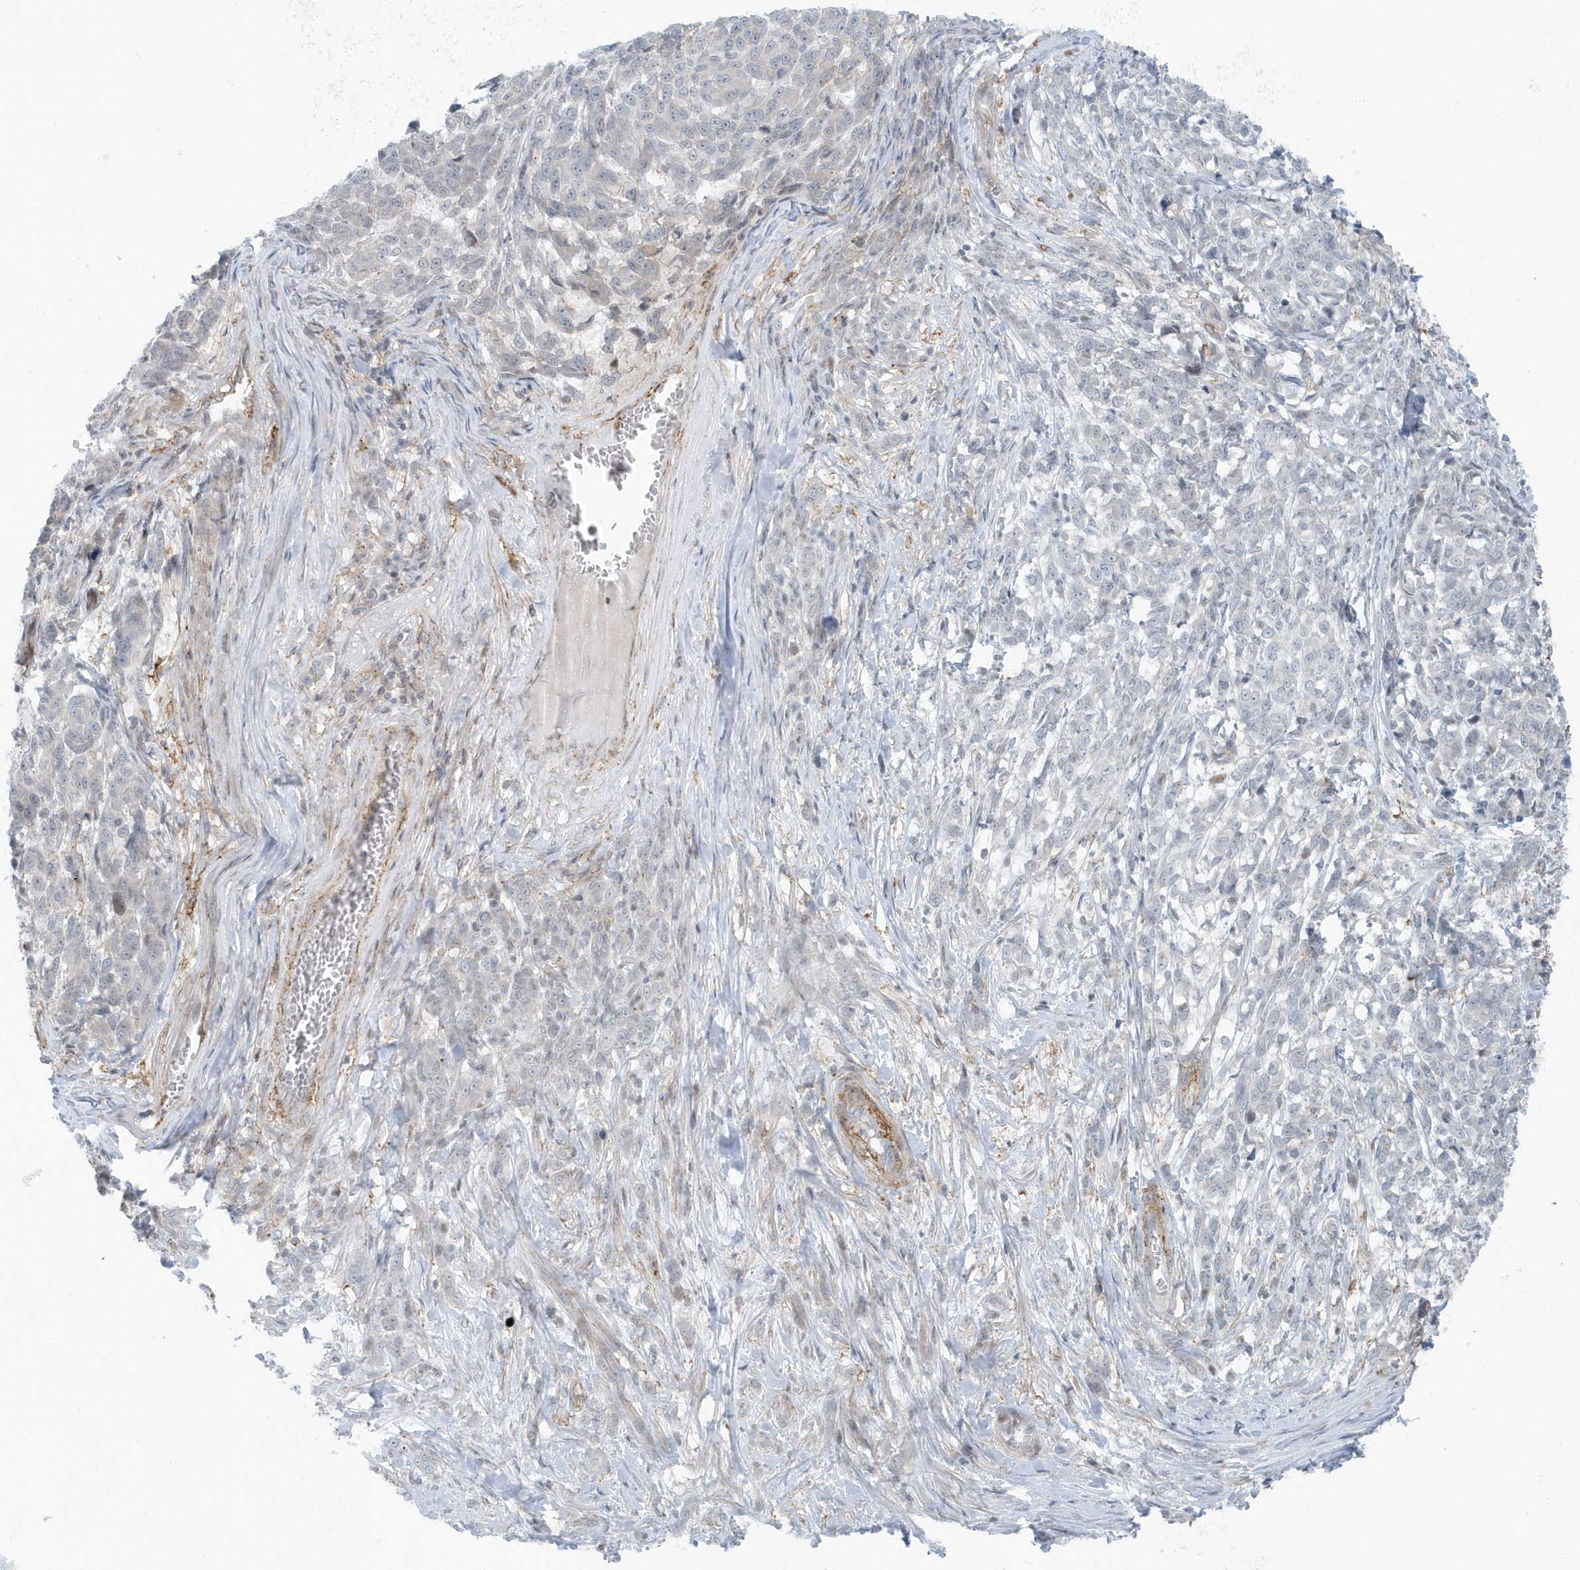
{"staining": {"intensity": "negative", "quantity": "none", "location": "none"}, "tissue": "melanoma", "cell_type": "Tumor cells", "image_type": "cancer", "snomed": [{"axis": "morphology", "description": "Malignant melanoma, NOS"}, {"axis": "topography", "description": "Skin"}], "caption": "Immunohistochemical staining of malignant melanoma exhibits no significant staining in tumor cells.", "gene": "CACNB2", "patient": {"sex": "male", "age": 49}}